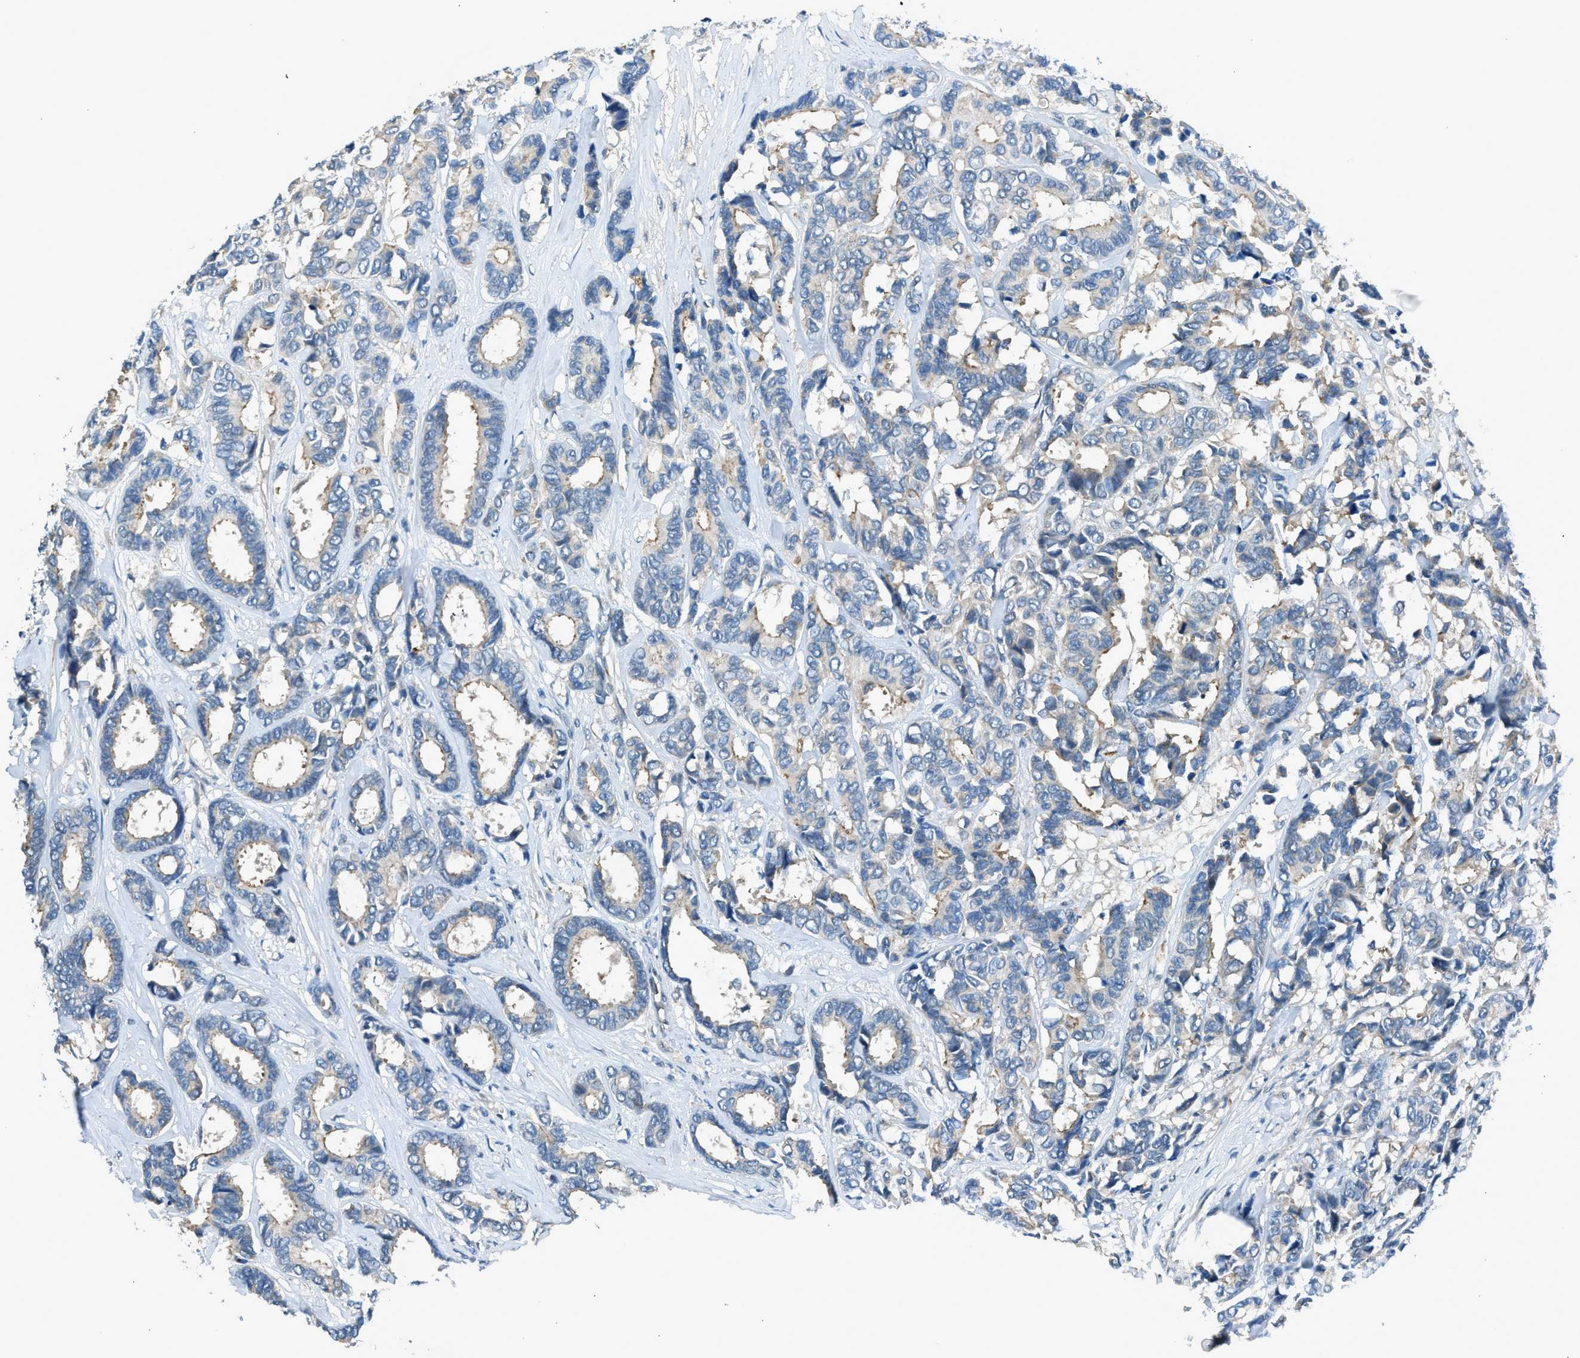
{"staining": {"intensity": "weak", "quantity": "<25%", "location": "cytoplasmic/membranous"}, "tissue": "breast cancer", "cell_type": "Tumor cells", "image_type": "cancer", "snomed": [{"axis": "morphology", "description": "Duct carcinoma"}, {"axis": "topography", "description": "Breast"}], "caption": "The immunohistochemistry micrograph has no significant expression in tumor cells of infiltrating ductal carcinoma (breast) tissue. (Immunohistochemistry (ihc), brightfield microscopy, high magnification).", "gene": "LMLN", "patient": {"sex": "female", "age": 87}}